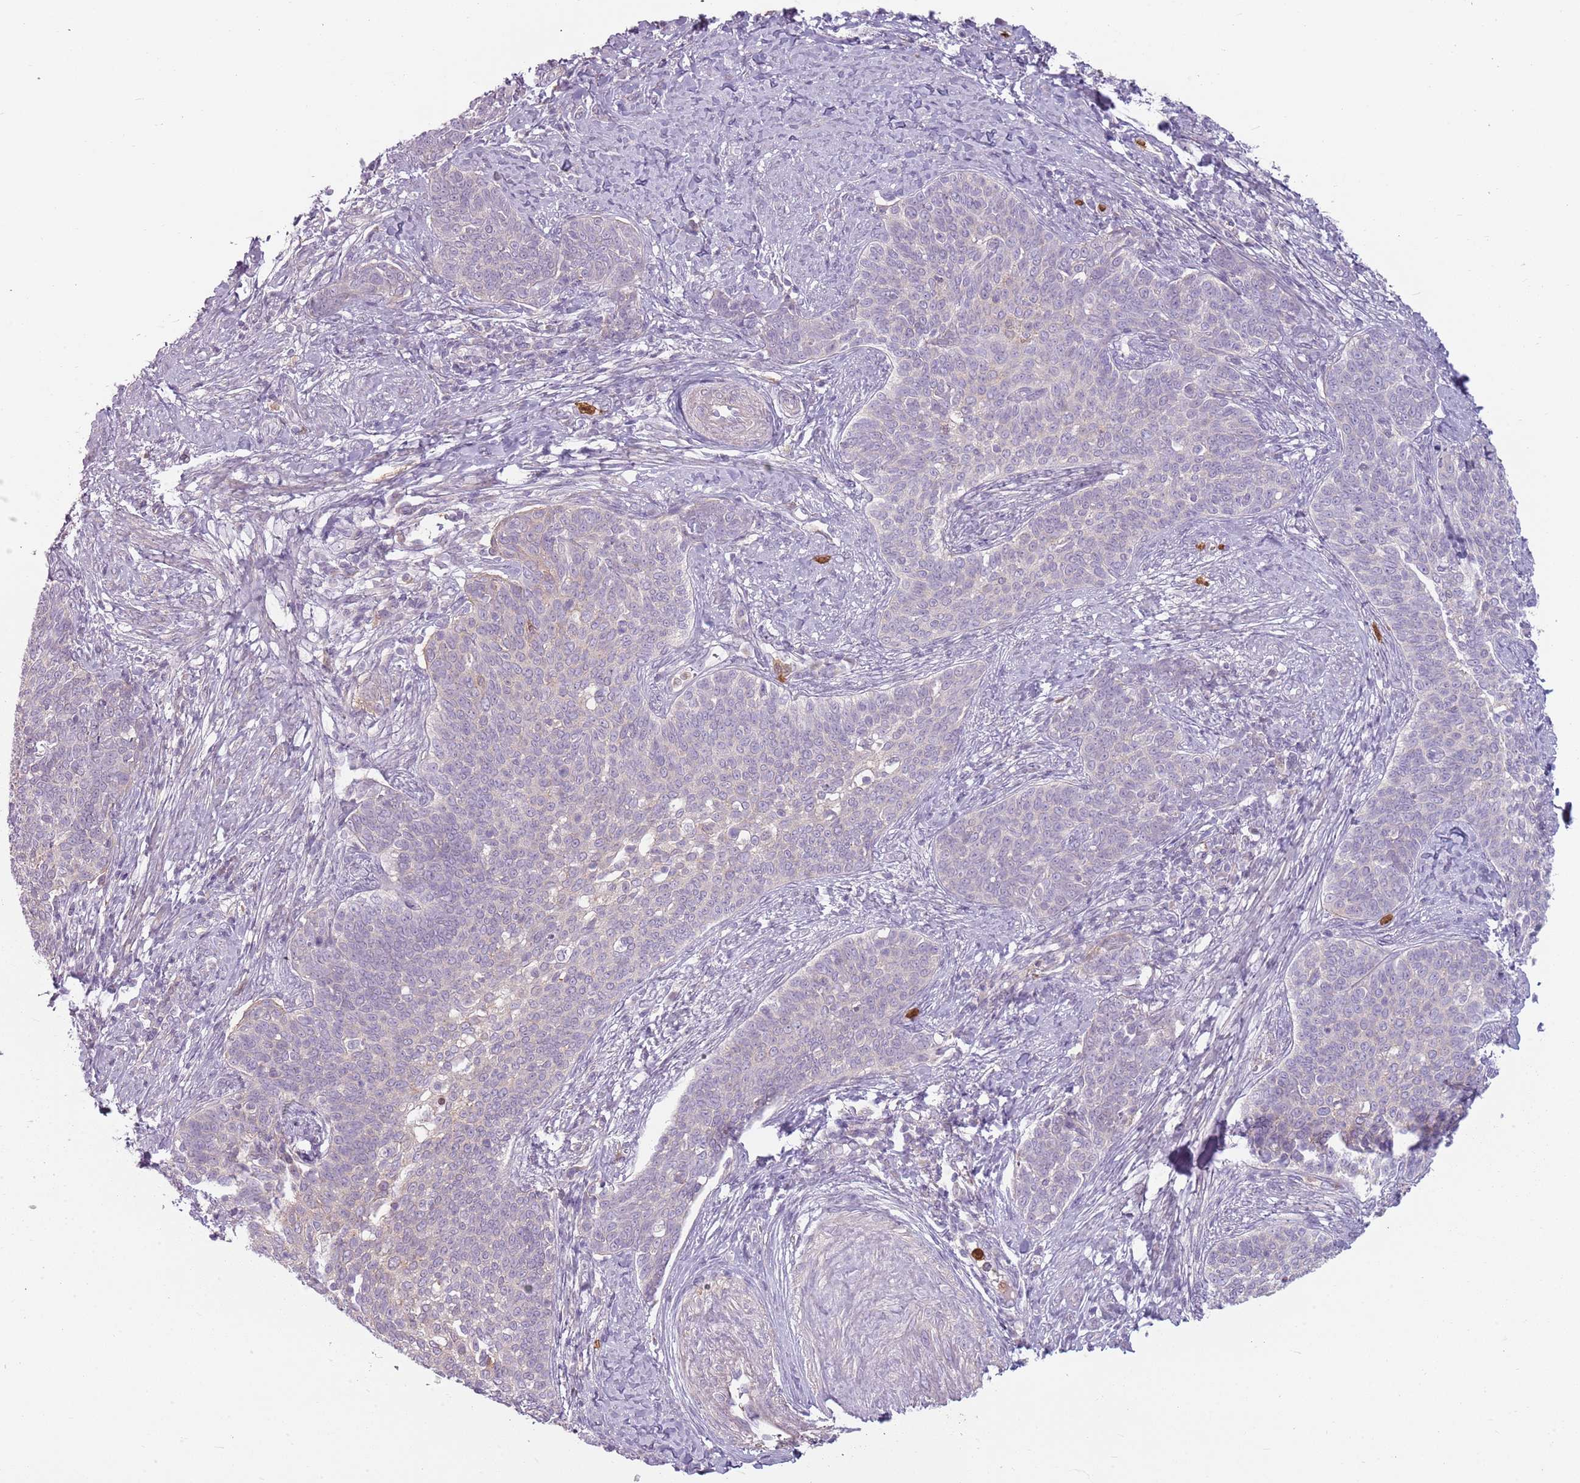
{"staining": {"intensity": "negative", "quantity": "none", "location": "none"}, "tissue": "cervical cancer", "cell_type": "Tumor cells", "image_type": "cancer", "snomed": [{"axis": "morphology", "description": "Squamous cell carcinoma, NOS"}, {"axis": "topography", "description": "Cervix"}], "caption": "Photomicrograph shows no significant protein positivity in tumor cells of cervical cancer.", "gene": "SPAG4", "patient": {"sex": "female", "age": 39}}